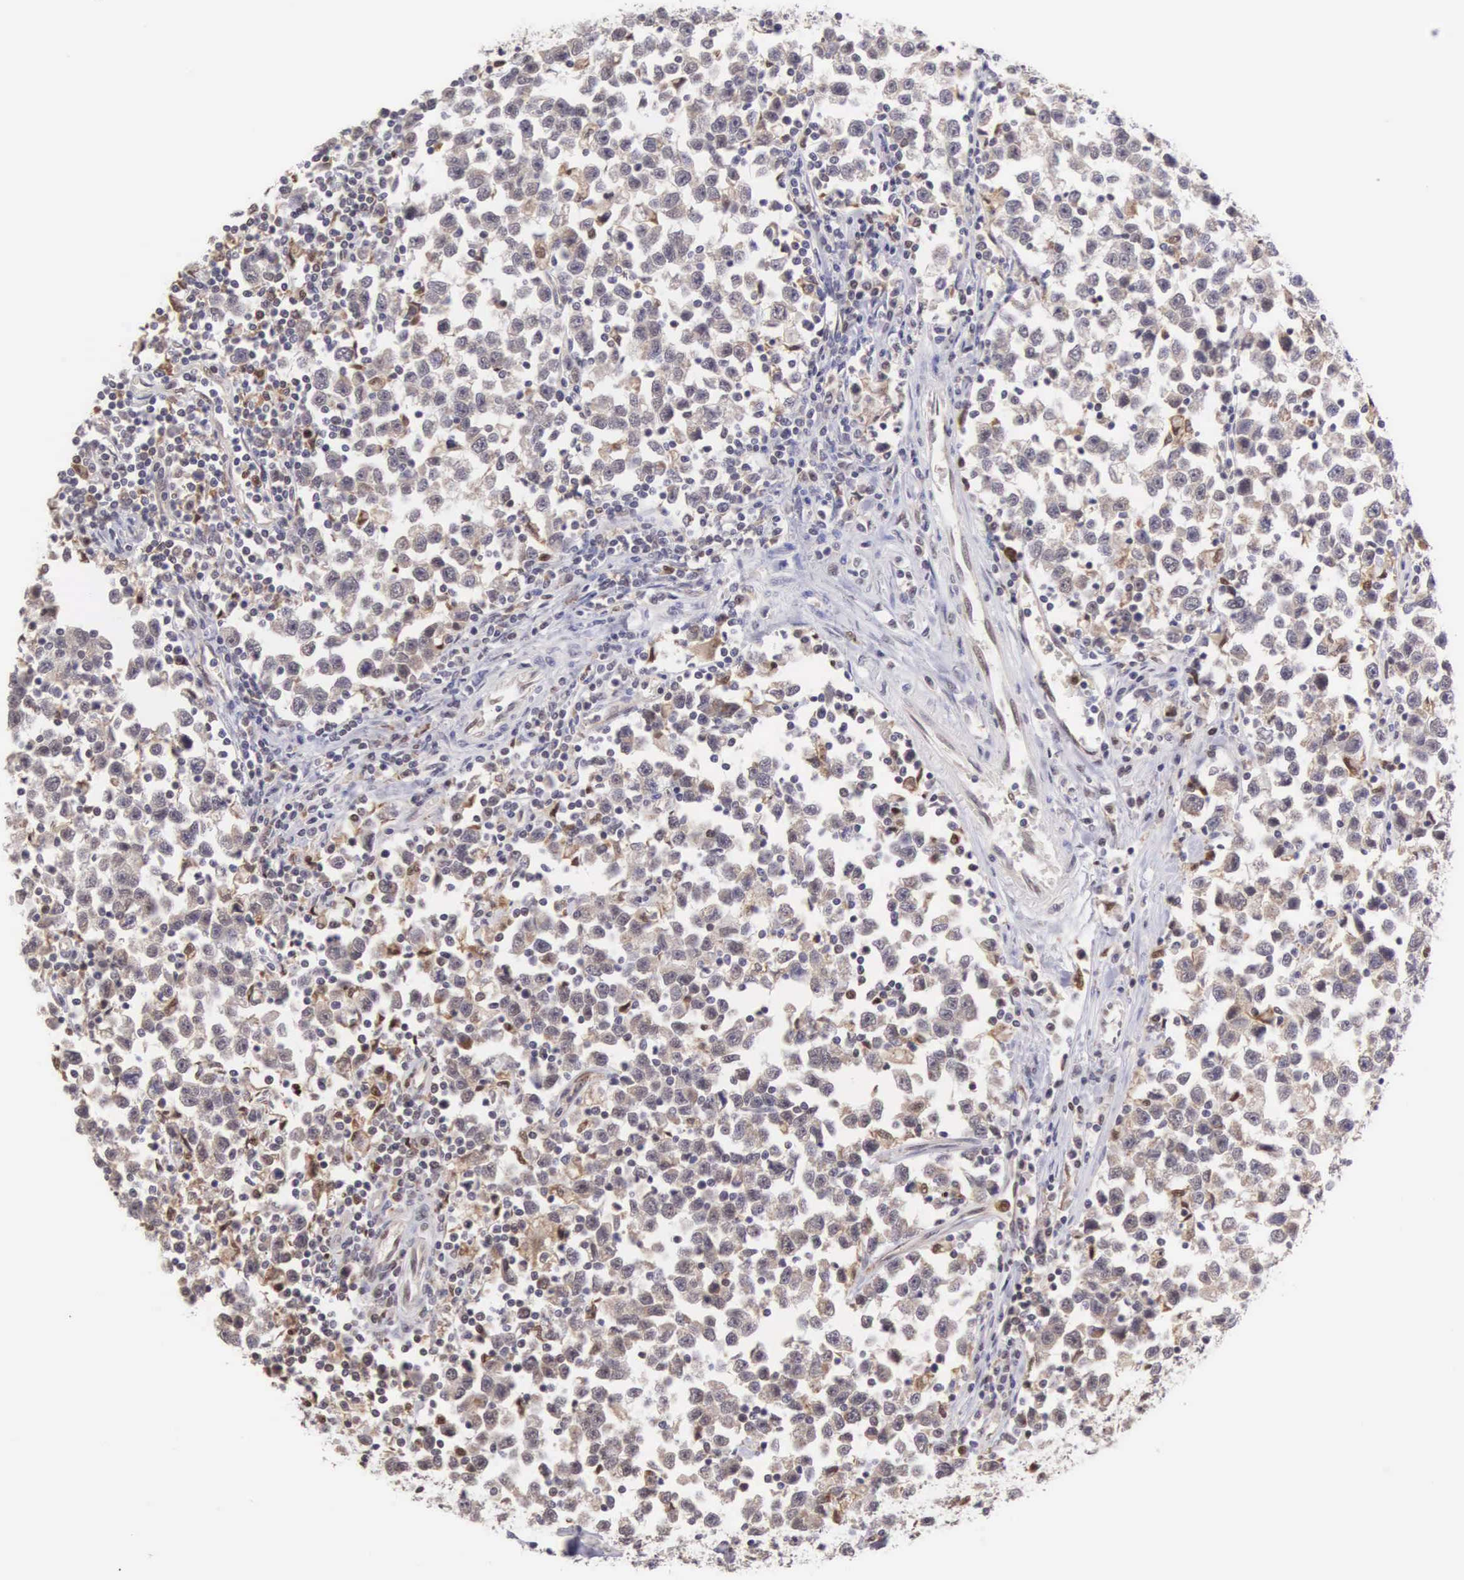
{"staining": {"intensity": "negative", "quantity": "none", "location": "none"}, "tissue": "testis cancer", "cell_type": "Tumor cells", "image_type": "cancer", "snomed": [{"axis": "morphology", "description": "Seminoma, NOS"}, {"axis": "topography", "description": "Testis"}], "caption": "IHC micrograph of neoplastic tissue: human testis cancer (seminoma) stained with DAB (3,3'-diaminobenzidine) reveals no significant protein positivity in tumor cells.", "gene": "GRK3", "patient": {"sex": "male", "age": 43}}